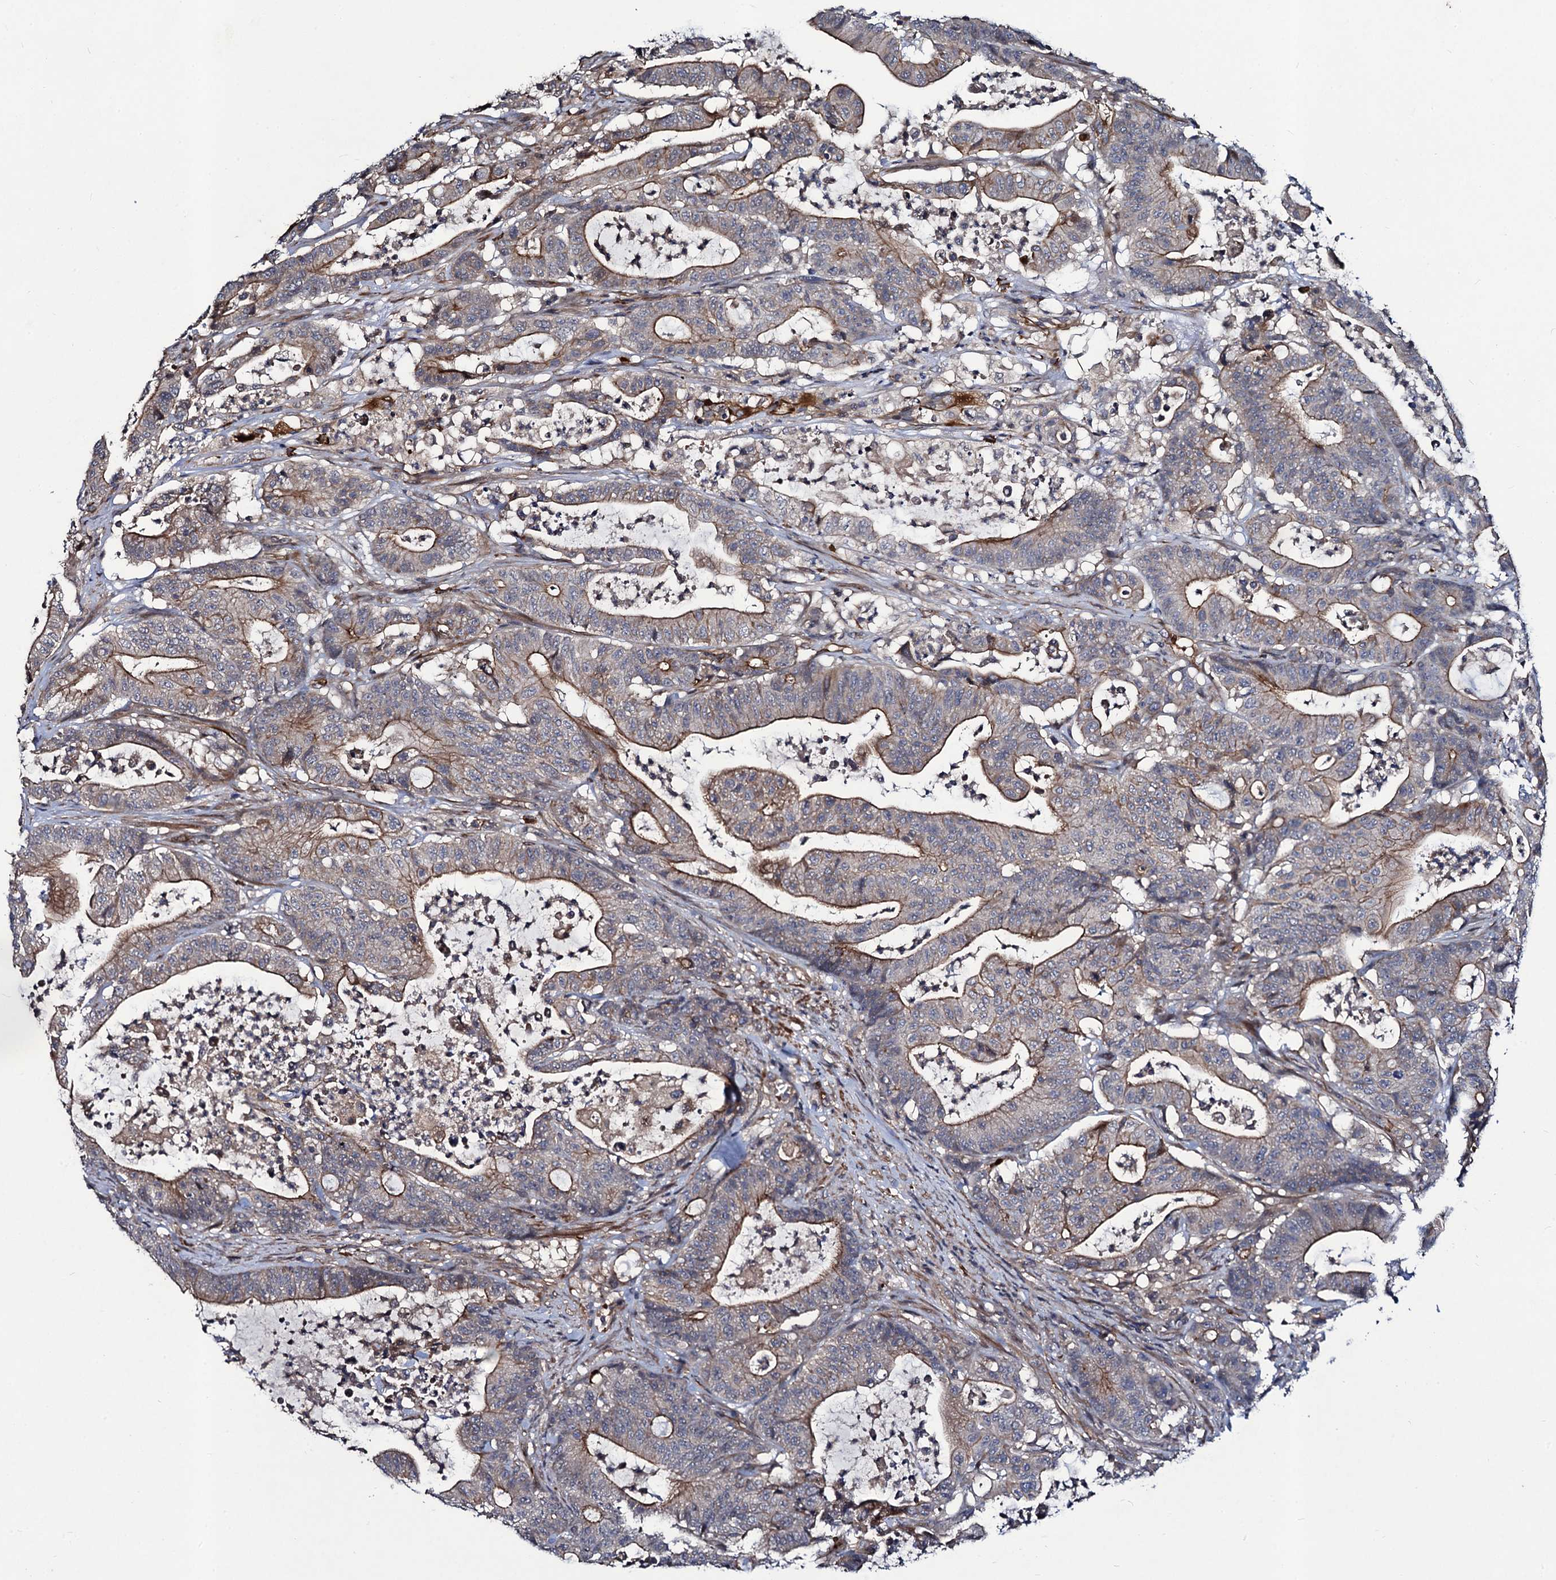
{"staining": {"intensity": "moderate", "quantity": "25%-75%", "location": "cytoplasmic/membranous"}, "tissue": "colorectal cancer", "cell_type": "Tumor cells", "image_type": "cancer", "snomed": [{"axis": "morphology", "description": "Adenocarcinoma, NOS"}, {"axis": "topography", "description": "Colon"}], "caption": "Immunohistochemistry (IHC) (DAB) staining of colorectal cancer (adenocarcinoma) exhibits moderate cytoplasmic/membranous protein staining in approximately 25%-75% of tumor cells.", "gene": "KXD1", "patient": {"sex": "female", "age": 84}}